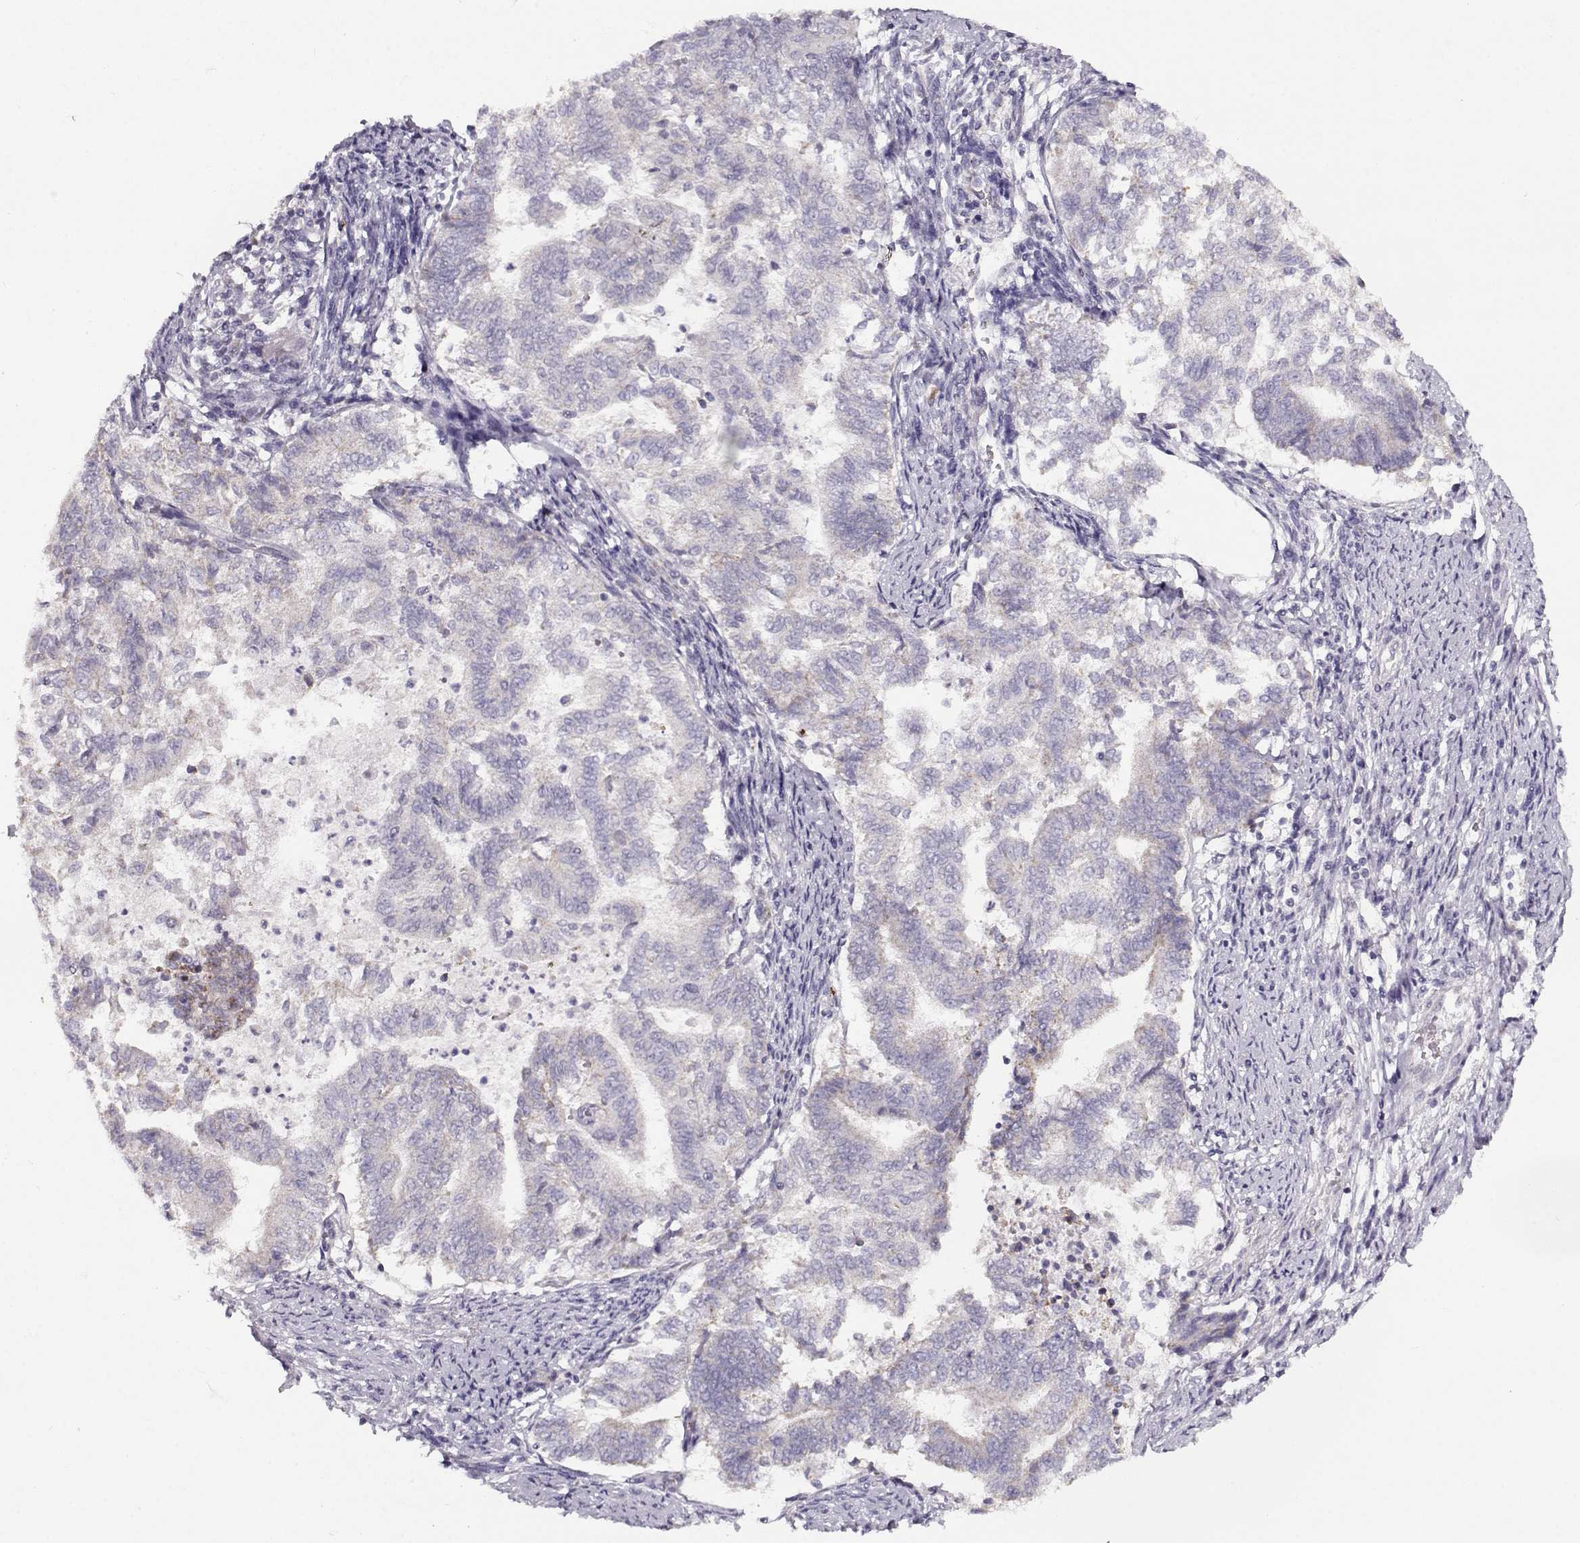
{"staining": {"intensity": "negative", "quantity": "none", "location": "none"}, "tissue": "endometrial cancer", "cell_type": "Tumor cells", "image_type": "cancer", "snomed": [{"axis": "morphology", "description": "Adenocarcinoma, NOS"}, {"axis": "topography", "description": "Endometrium"}], "caption": "Immunohistochemistry (IHC) histopathology image of neoplastic tissue: endometrial cancer (adenocarcinoma) stained with DAB (3,3'-diaminobenzidine) exhibits no significant protein positivity in tumor cells. (DAB immunohistochemistry with hematoxylin counter stain).", "gene": "KLF17", "patient": {"sex": "female", "age": 65}}